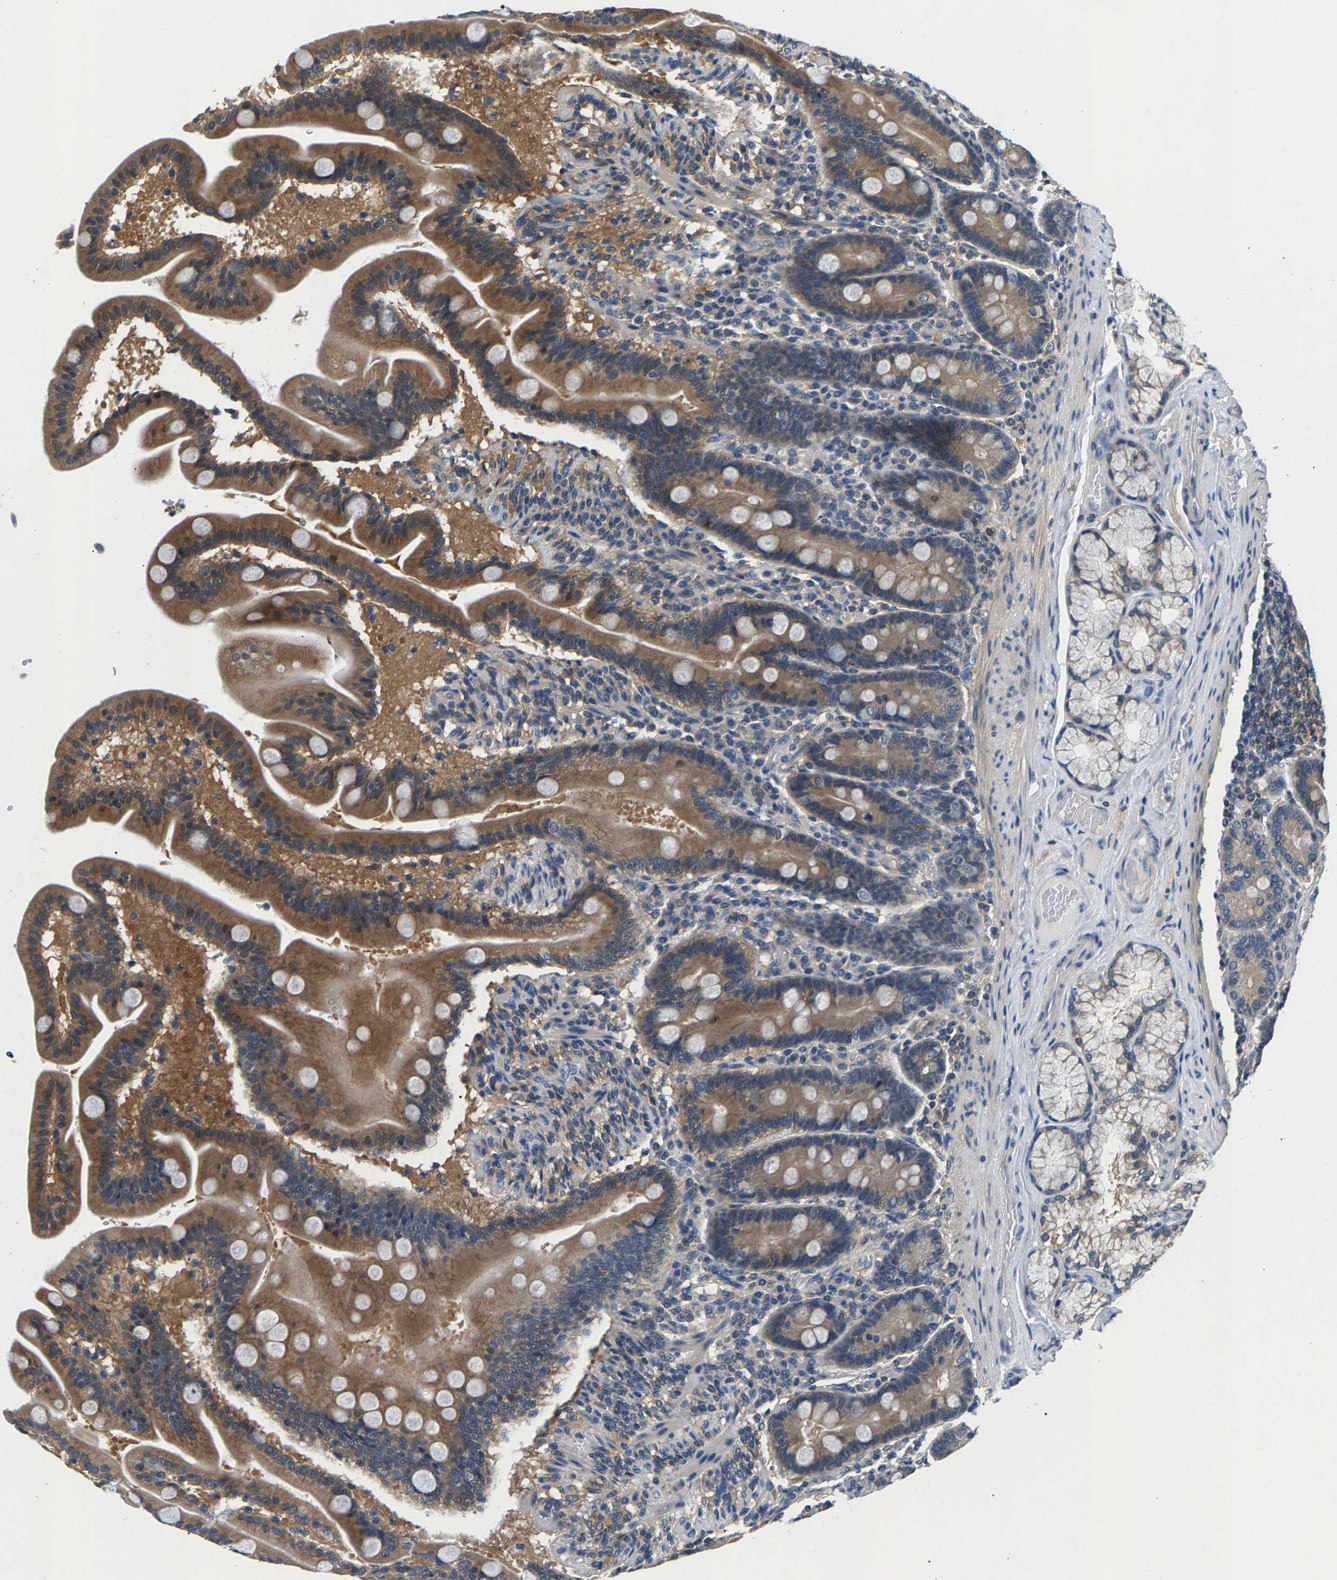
{"staining": {"intensity": "moderate", "quantity": ">75%", "location": "cytoplasmic/membranous"}, "tissue": "duodenum", "cell_type": "Glandular cells", "image_type": "normal", "snomed": [{"axis": "morphology", "description": "Normal tissue, NOS"}, {"axis": "topography", "description": "Duodenum"}], "caption": "IHC (DAB) staining of unremarkable human duodenum reveals moderate cytoplasmic/membranous protein expression in about >75% of glandular cells.", "gene": "NT5C", "patient": {"sex": "male", "age": 54}}